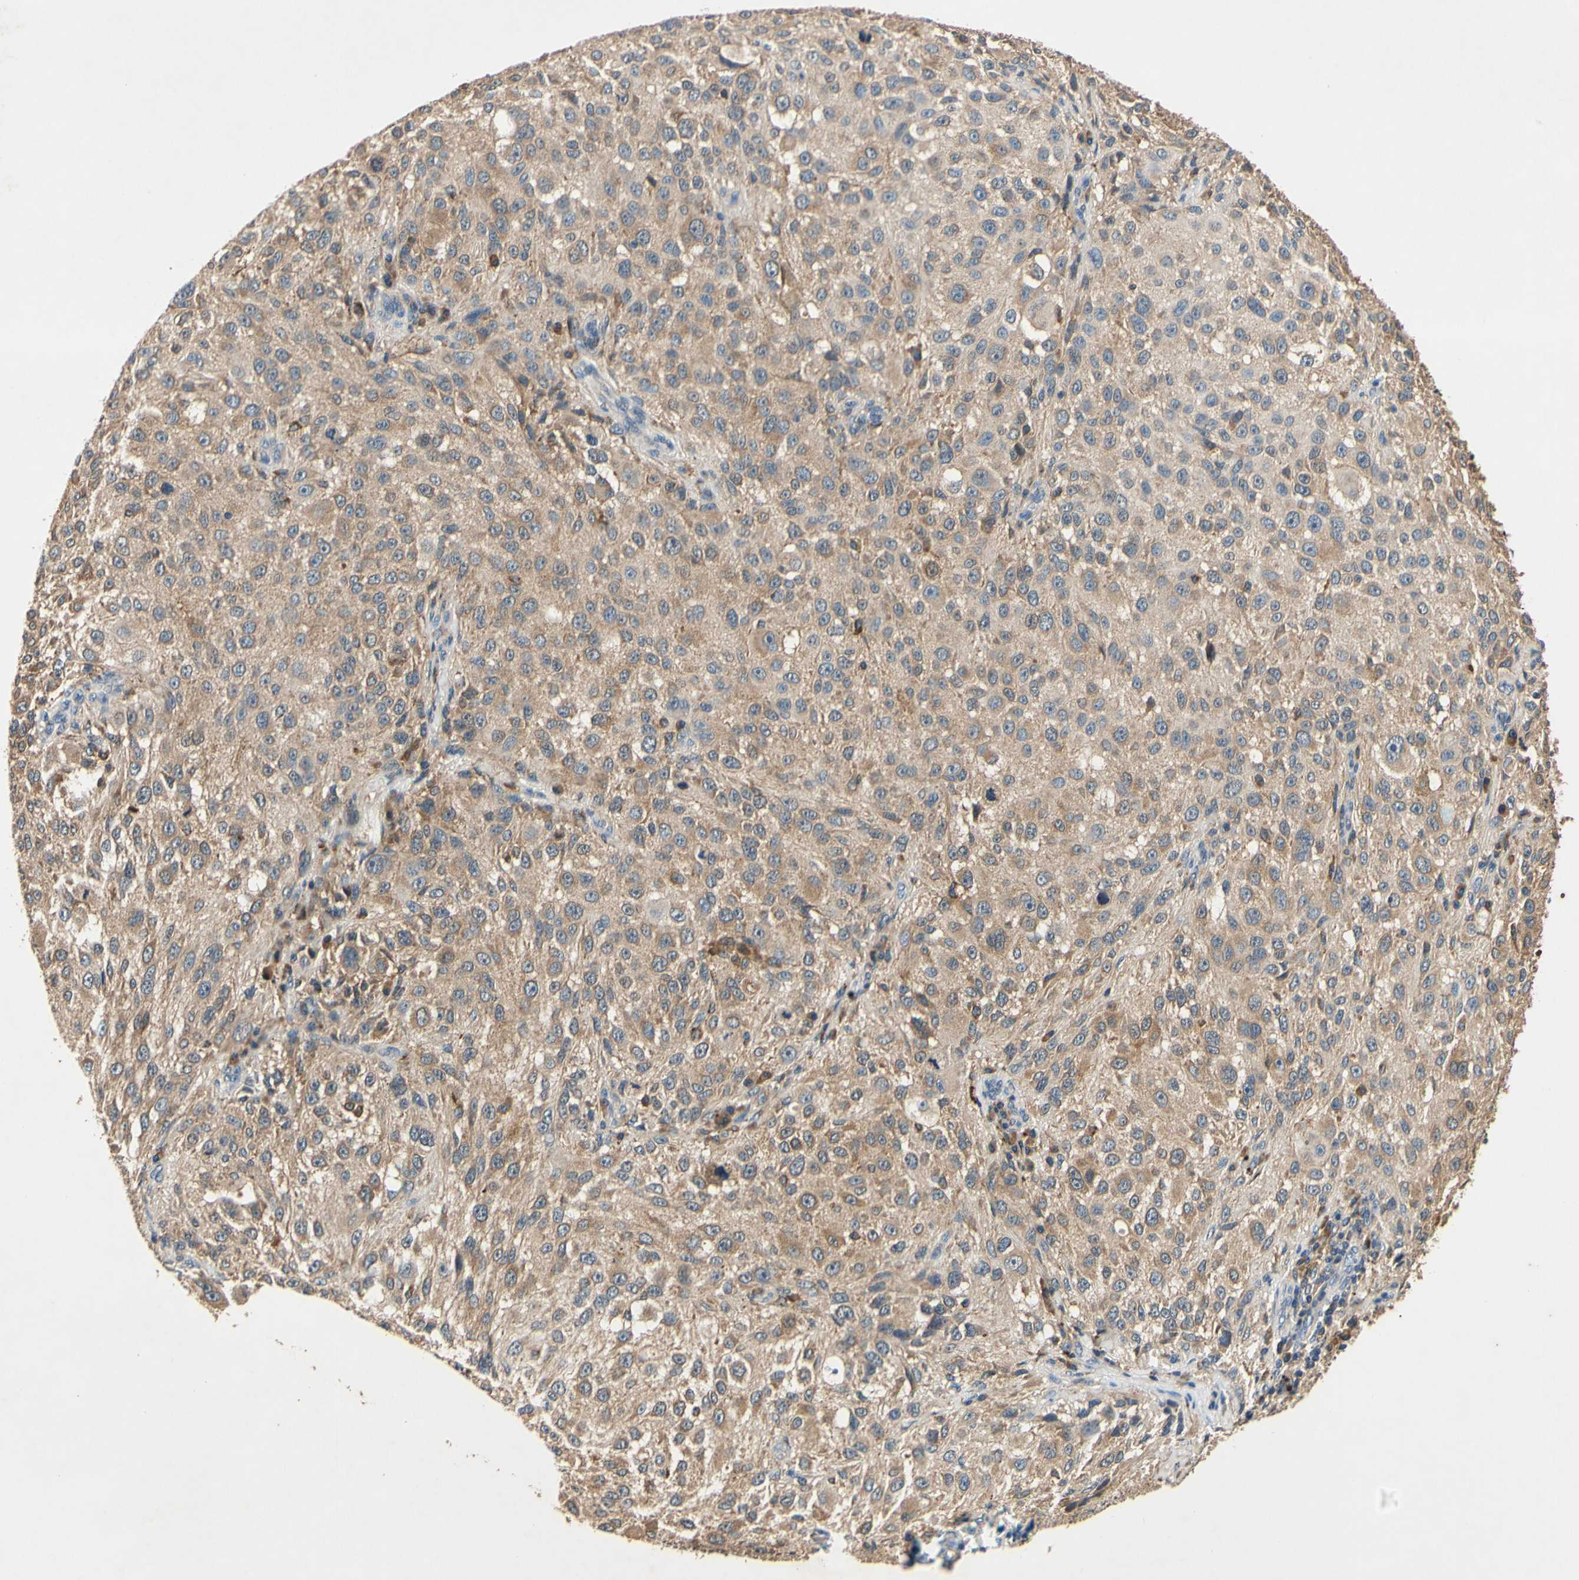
{"staining": {"intensity": "moderate", "quantity": ">75%", "location": "cytoplasmic/membranous"}, "tissue": "melanoma", "cell_type": "Tumor cells", "image_type": "cancer", "snomed": [{"axis": "morphology", "description": "Necrosis, NOS"}, {"axis": "morphology", "description": "Malignant melanoma, NOS"}, {"axis": "topography", "description": "Skin"}], "caption": "There is medium levels of moderate cytoplasmic/membranous expression in tumor cells of melanoma, as demonstrated by immunohistochemical staining (brown color).", "gene": "PLA2G4A", "patient": {"sex": "female", "age": 87}}